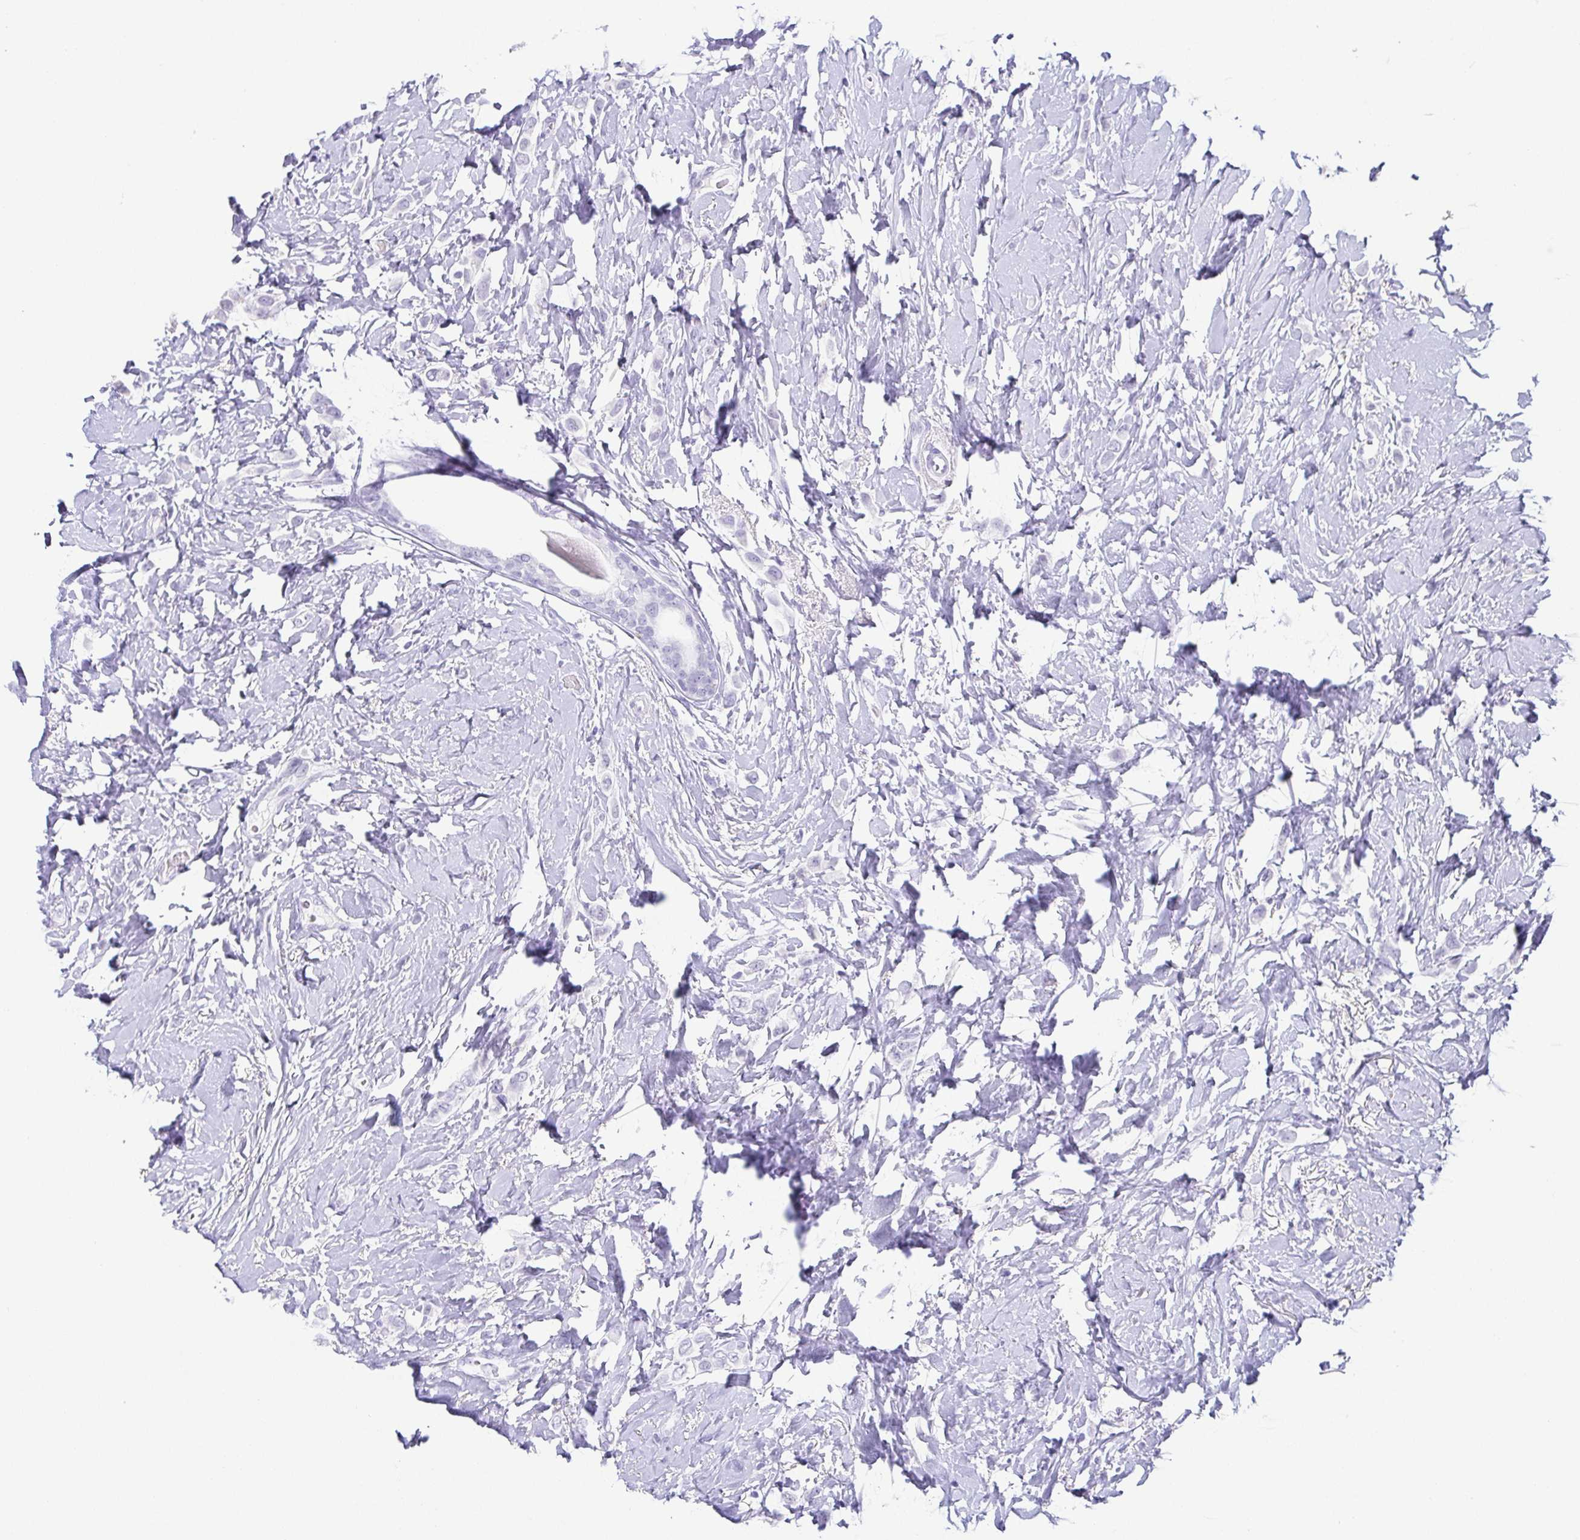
{"staining": {"intensity": "negative", "quantity": "none", "location": "none"}, "tissue": "breast cancer", "cell_type": "Tumor cells", "image_type": "cancer", "snomed": [{"axis": "morphology", "description": "Lobular carcinoma"}, {"axis": "topography", "description": "Breast"}], "caption": "Human lobular carcinoma (breast) stained for a protein using immunohistochemistry reveals no positivity in tumor cells.", "gene": "ESX1", "patient": {"sex": "female", "age": 66}}